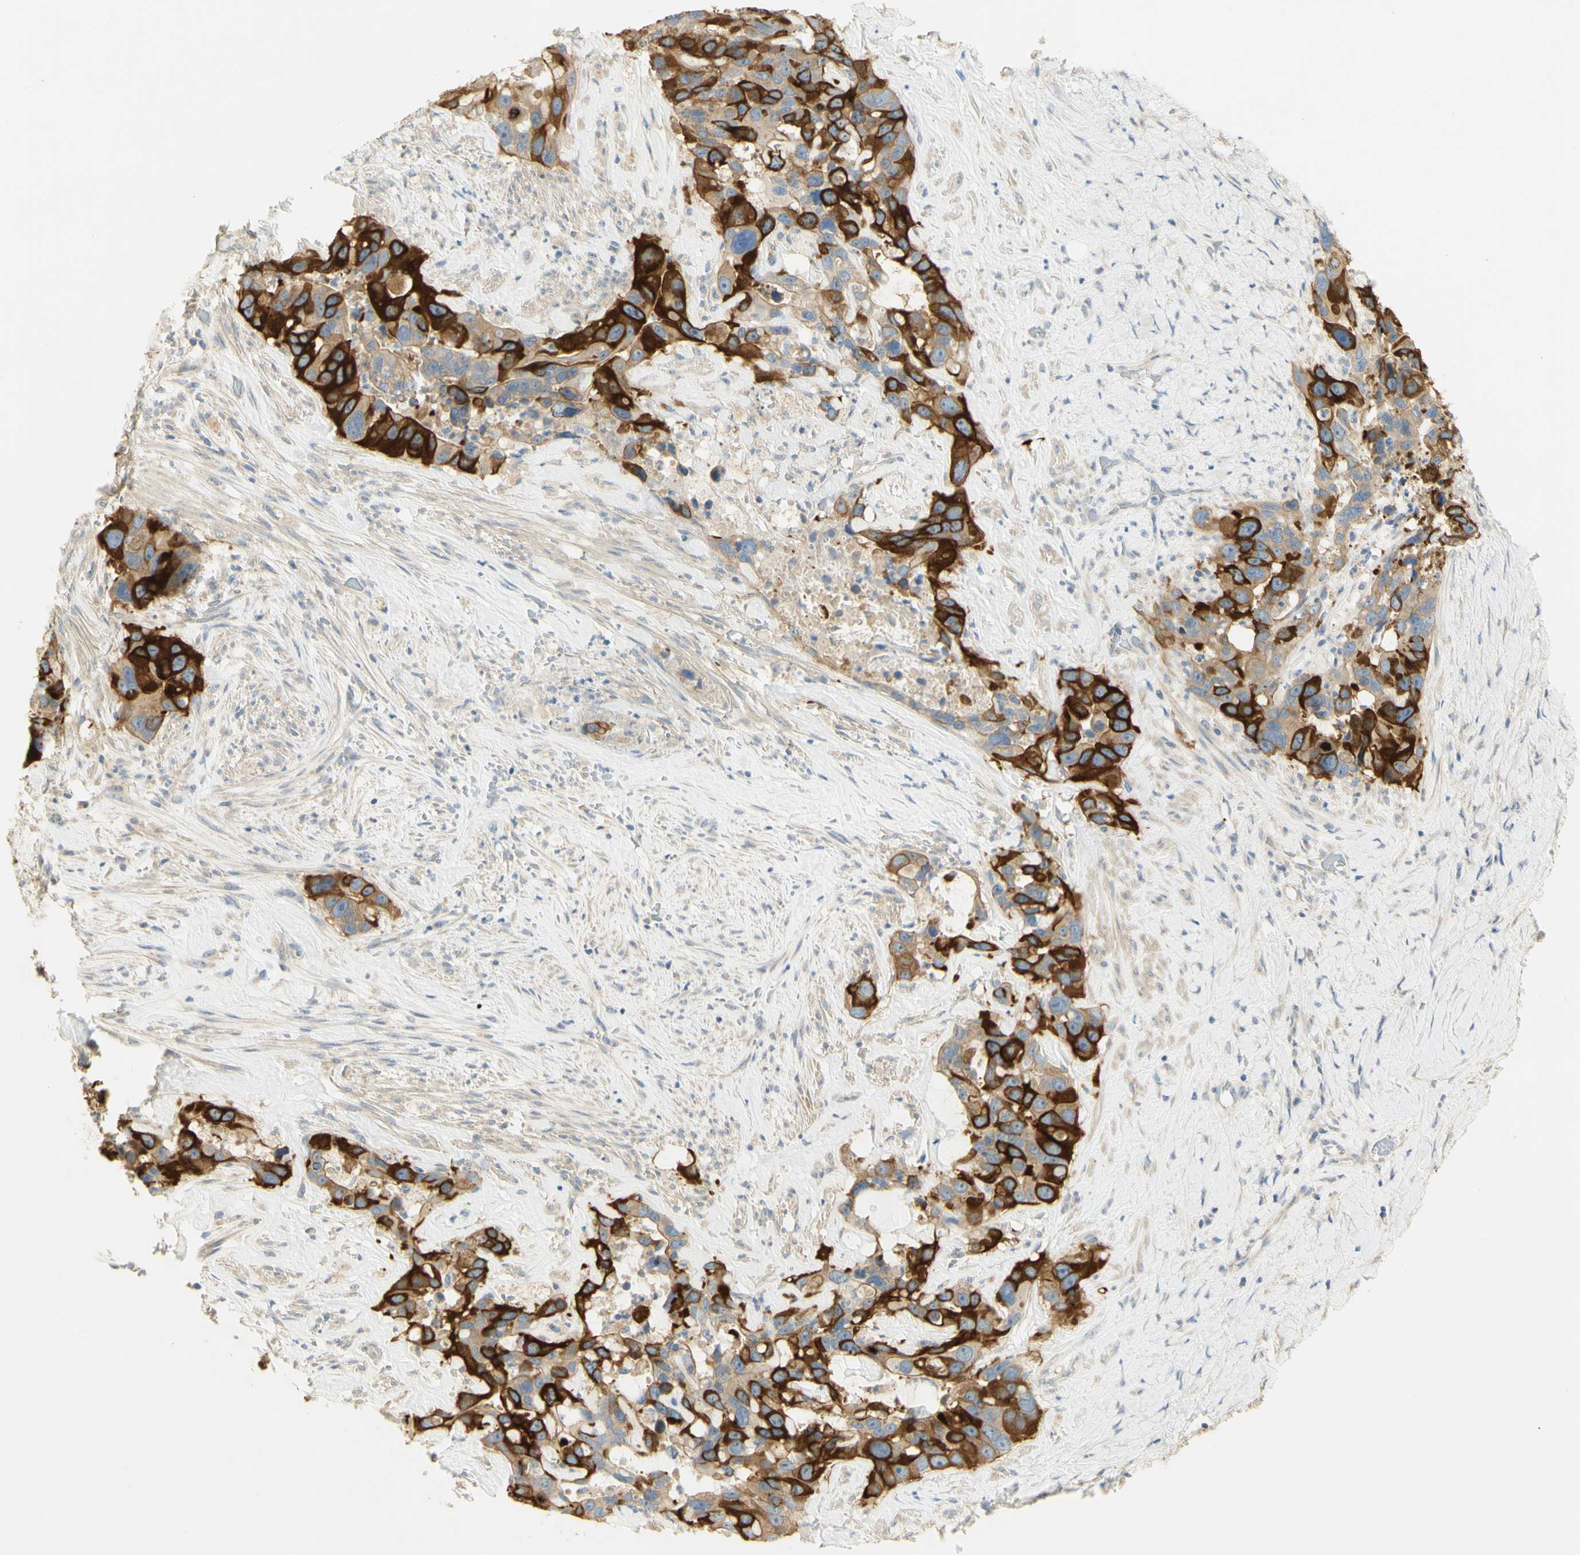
{"staining": {"intensity": "strong", "quantity": ">75%", "location": "cytoplasmic/membranous"}, "tissue": "liver cancer", "cell_type": "Tumor cells", "image_type": "cancer", "snomed": [{"axis": "morphology", "description": "Cholangiocarcinoma"}, {"axis": "topography", "description": "Liver"}], "caption": "Tumor cells exhibit strong cytoplasmic/membranous staining in approximately >75% of cells in liver cancer. The staining was performed using DAB, with brown indicating positive protein expression. Nuclei are stained blue with hematoxylin.", "gene": "KIF11", "patient": {"sex": "female", "age": 65}}